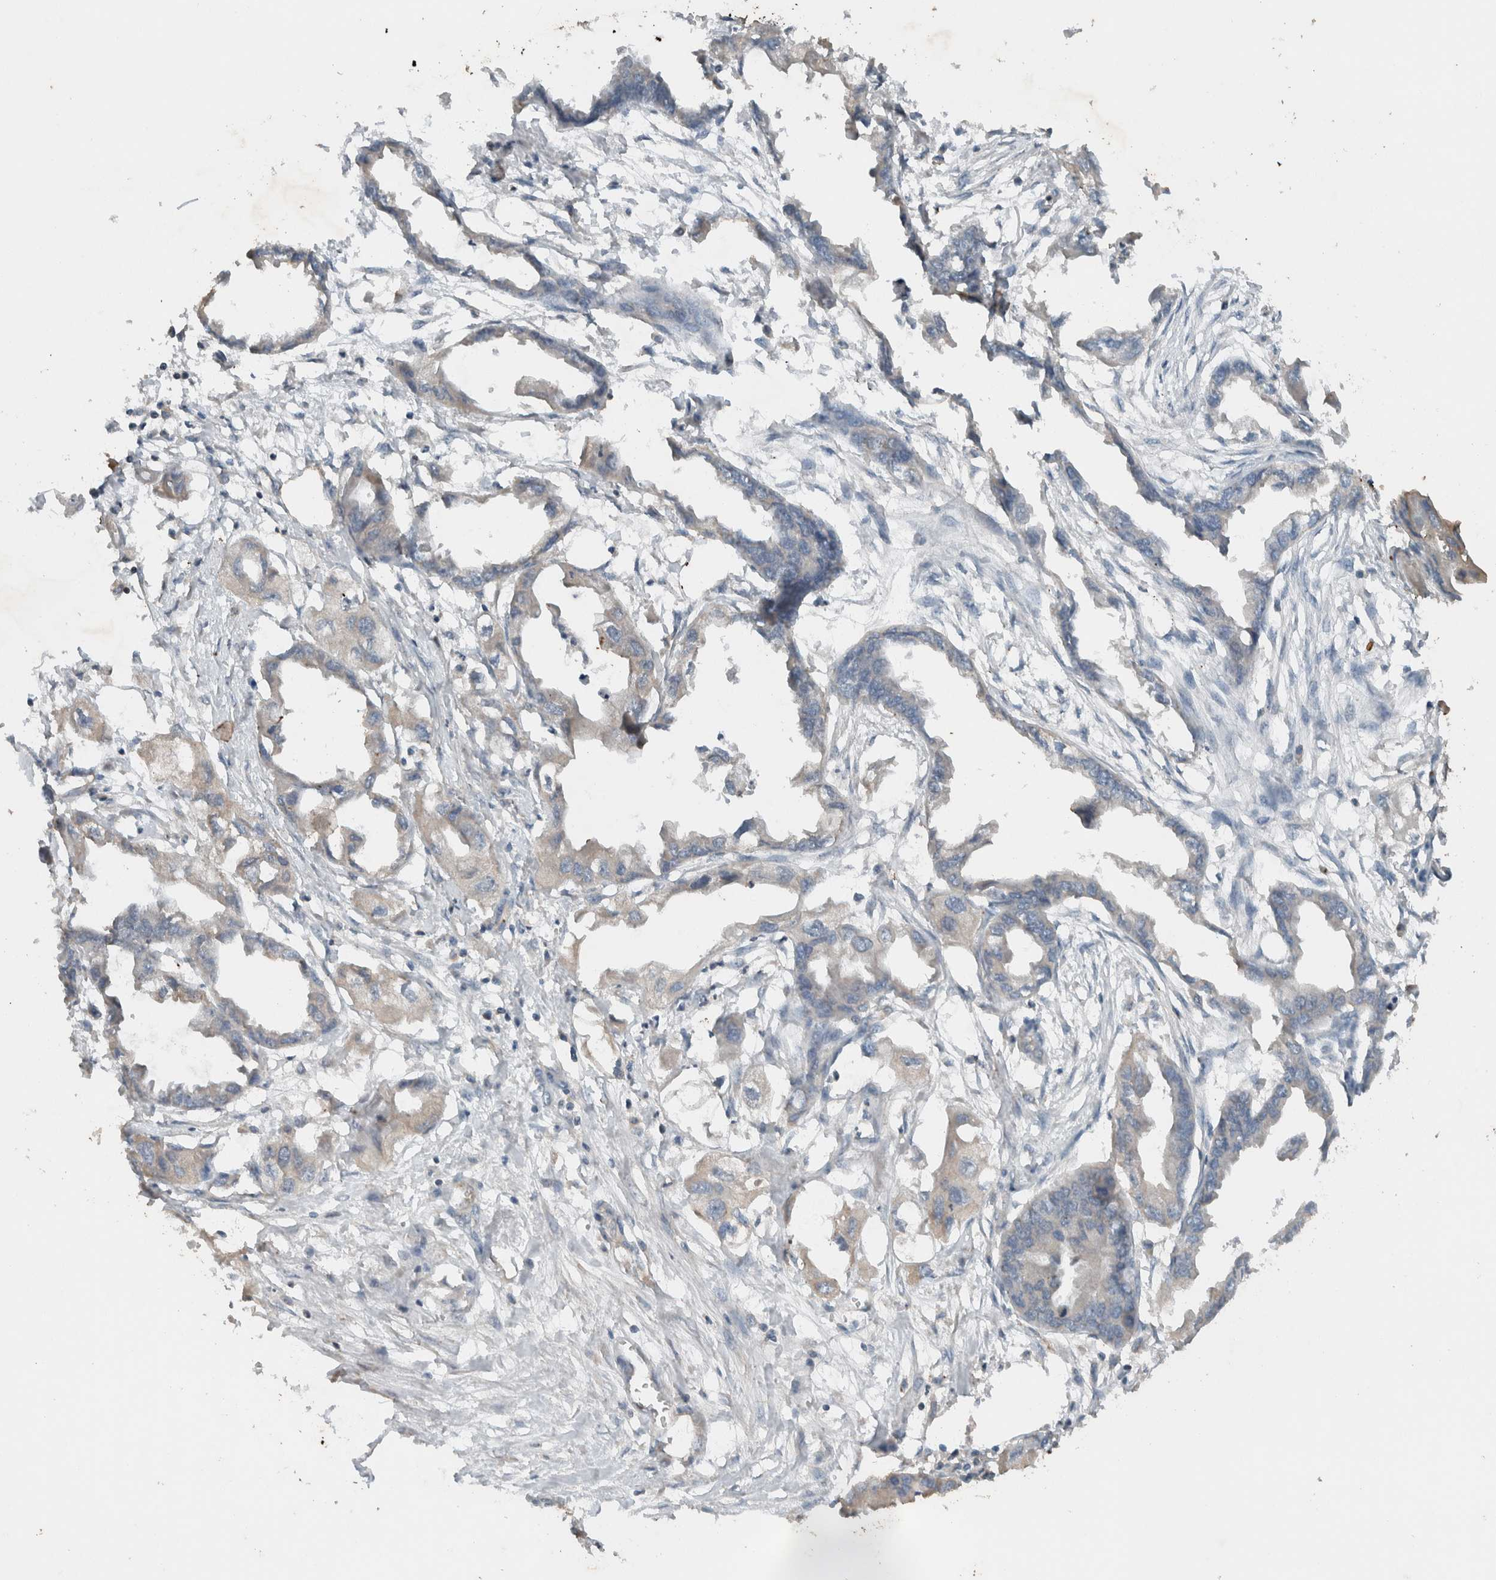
{"staining": {"intensity": "negative", "quantity": "none", "location": "none"}, "tissue": "endometrial cancer", "cell_type": "Tumor cells", "image_type": "cancer", "snomed": [{"axis": "morphology", "description": "Adenocarcinoma, NOS"}, {"axis": "morphology", "description": "Adenocarcinoma, metastatic, NOS"}, {"axis": "topography", "description": "Adipose tissue"}, {"axis": "topography", "description": "Endometrium"}], "caption": "High power microscopy histopathology image of an immunohistochemistry photomicrograph of endometrial cancer (adenocarcinoma), revealing no significant staining in tumor cells. Nuclei are stained in blue.", "gene": "UGCG", "patient": {"sex": "female", "age": 67}}